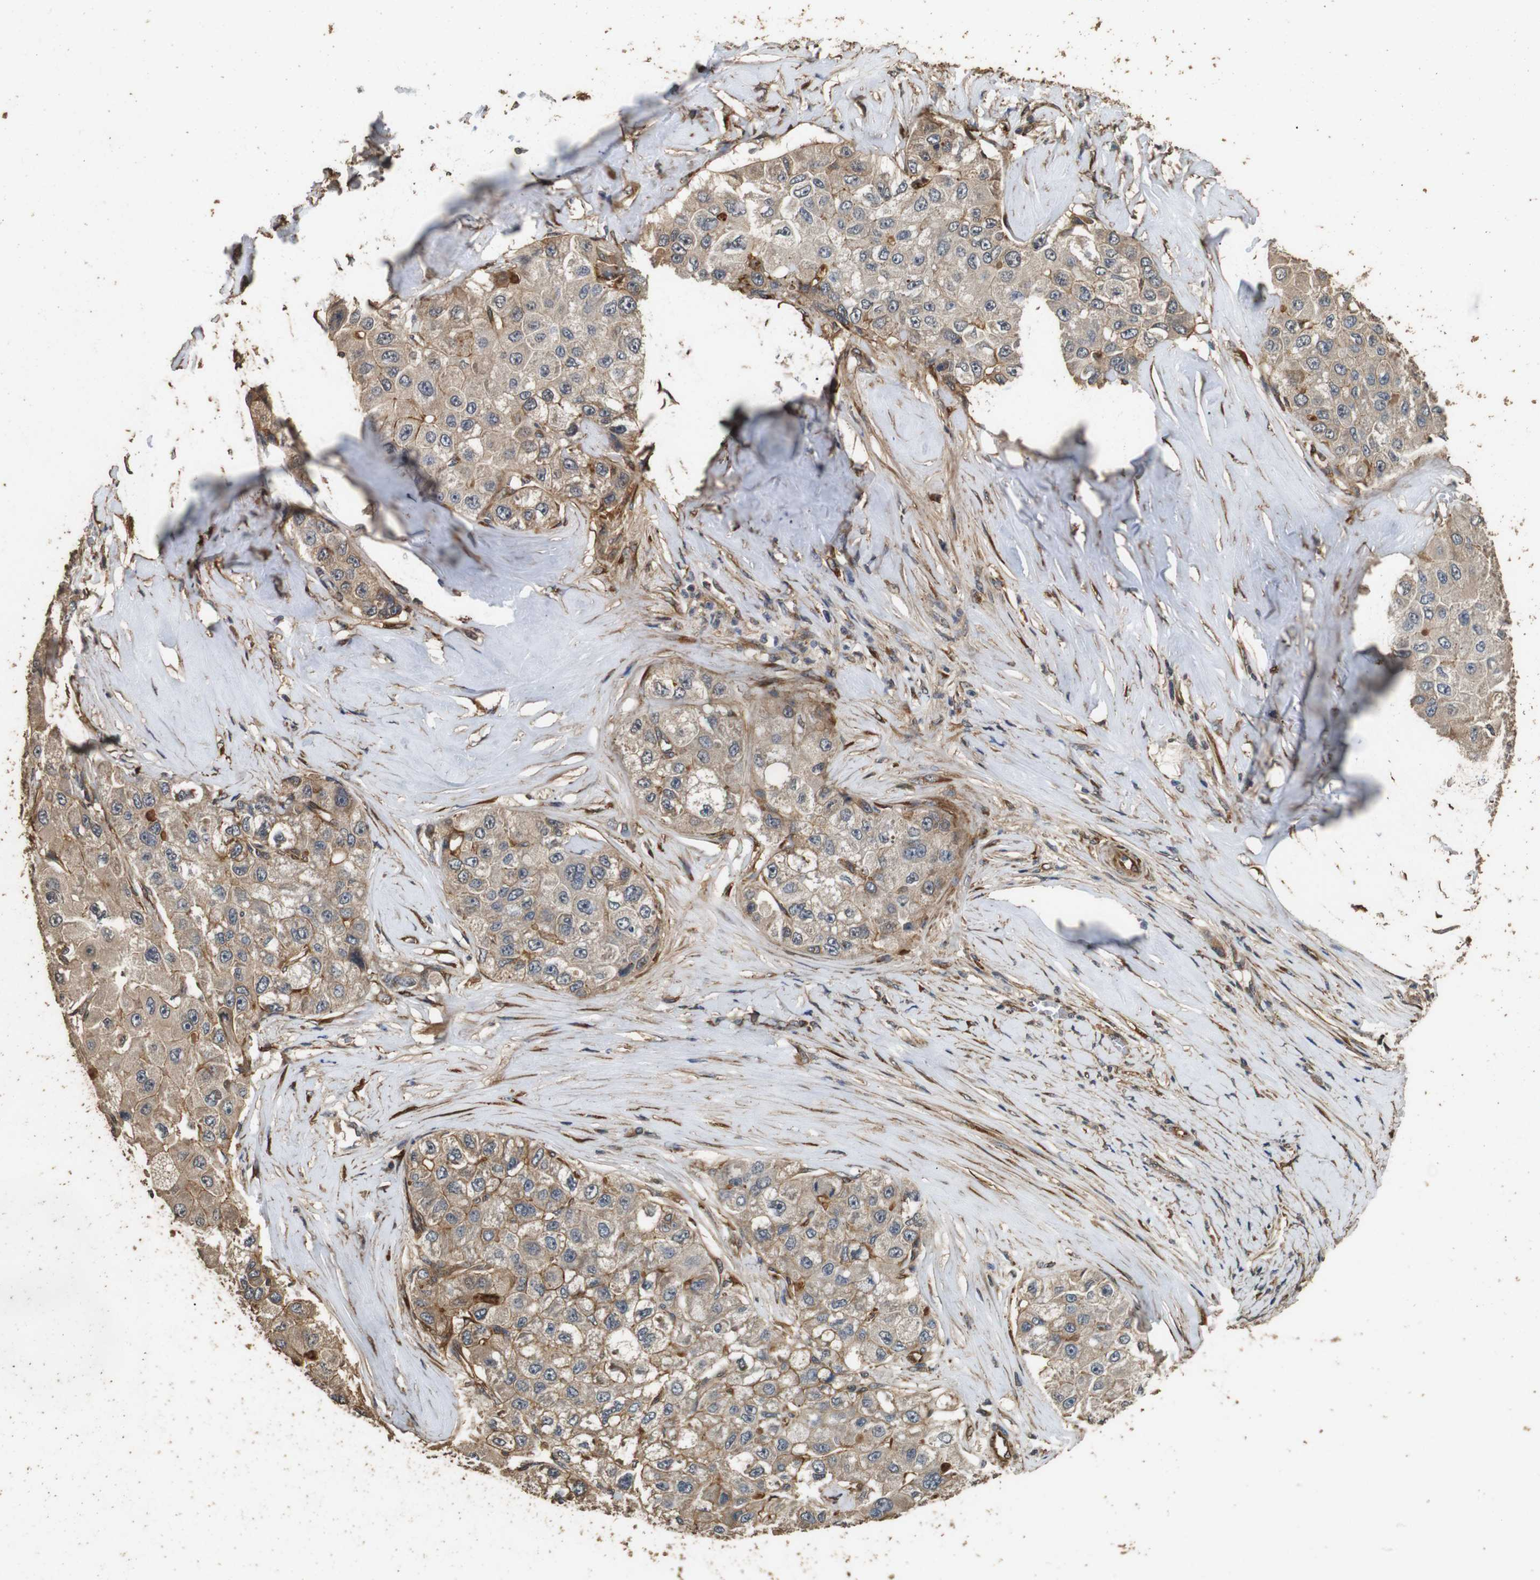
{"staining": {"intensity": "moderate", "quantity": ">75%", "location": "cytoplasmic/membranous"}, "tissue": "liver cancer", "cell_type": "Tumor cells", "image_type": "cancer", "snomed": [{"axis": "morphology", "description": "Carcinoma, Hepatocellular, NOS"}, {"axis": "topography", "description": "Liver"}], "caption": "Liver cancer stained with a brown dye demonstrates moderate cytoplasmic/membranous positive staining in about >75% of tumor cells.", "gene": "CNPY4", "patient": {"sex": "male", "age": 80}}